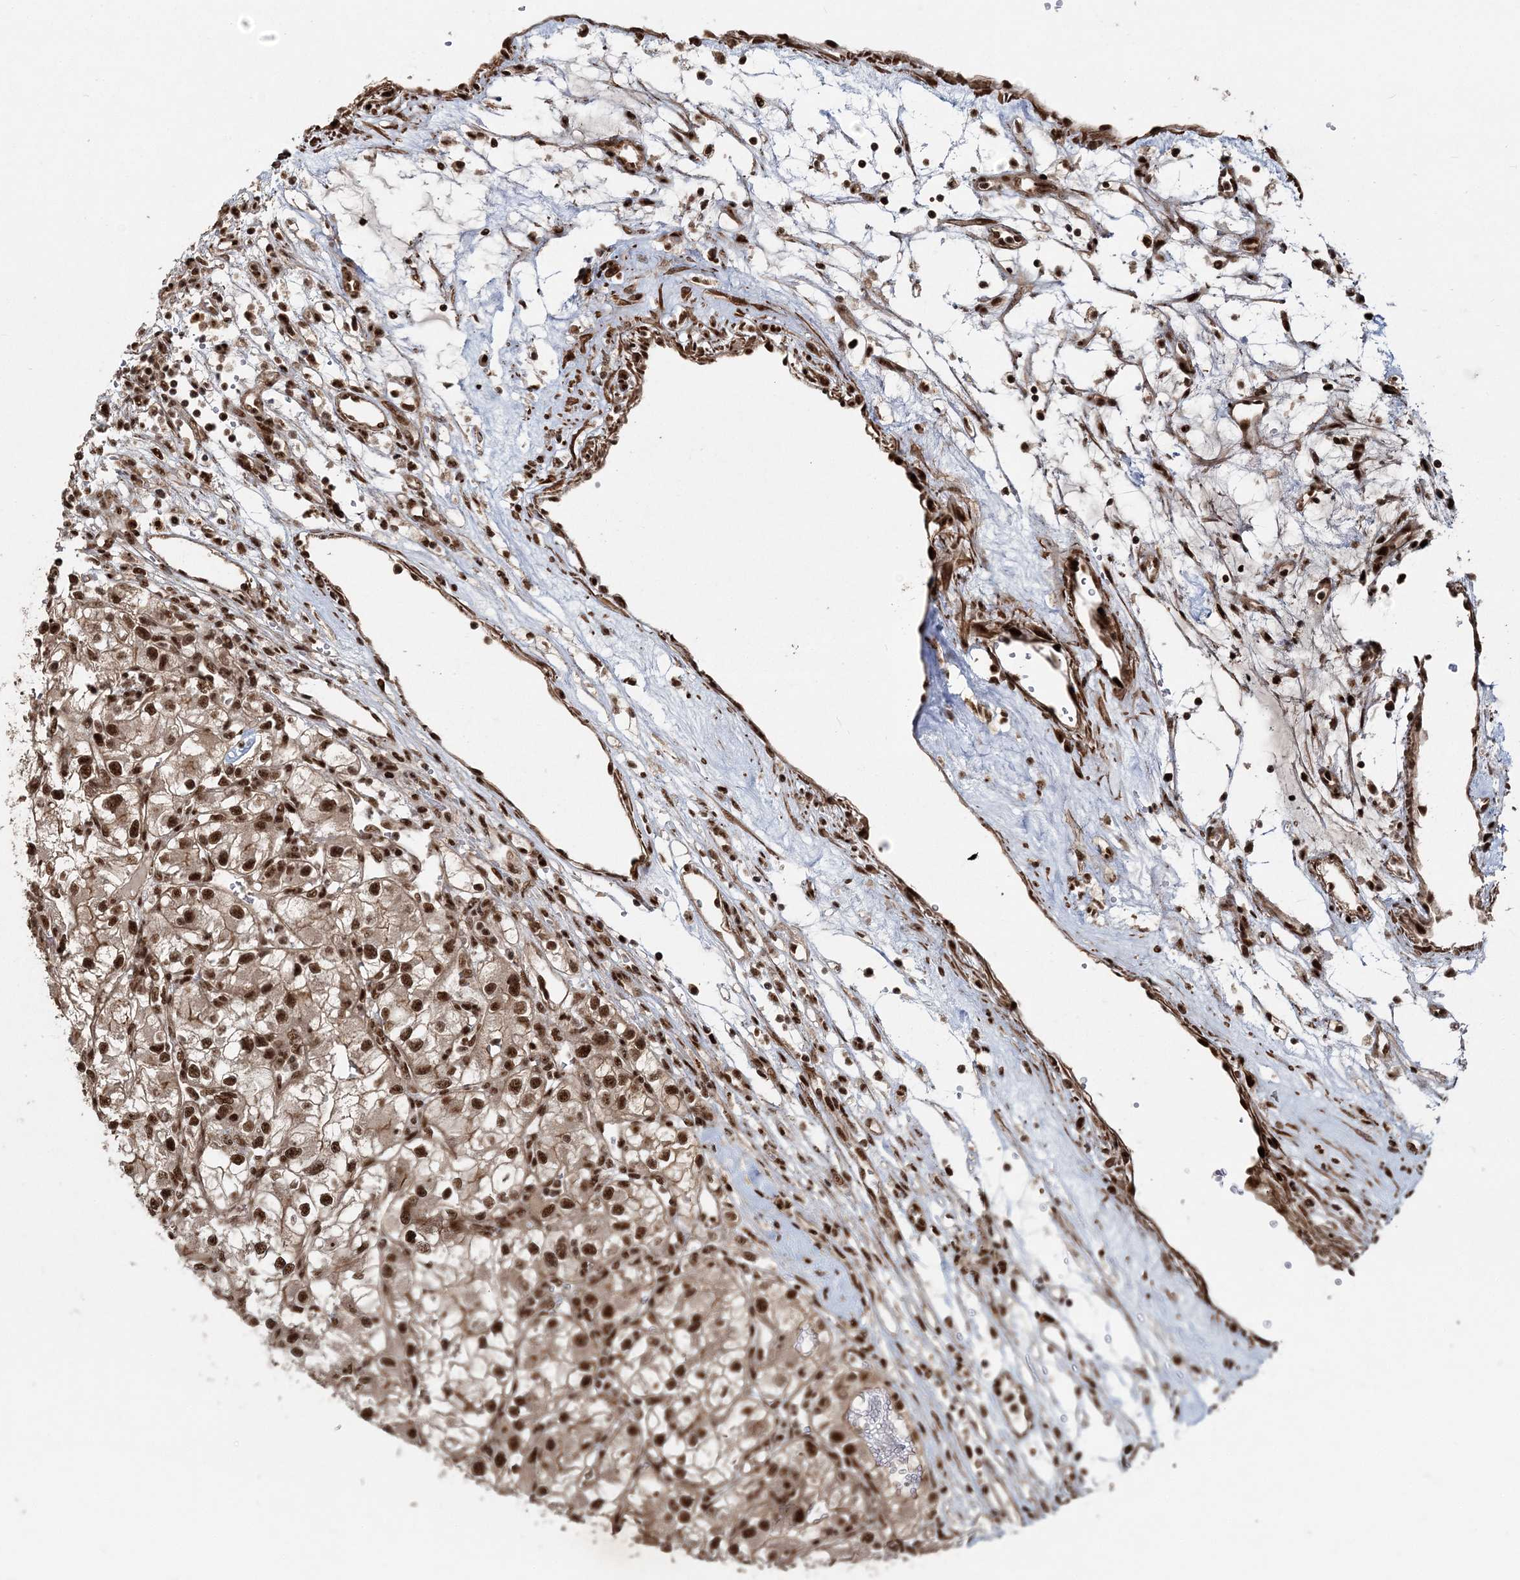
{"staining": {"intensity": "strong", "quantity": ">75%", "location": "nuclear"}, "tissue": "renal cancer", "cell_type": "Tumor cells", "image_type": "cancer", "snomed": [{"axis": "morphology", "description": "Adenocarcinoma, NOS"}, {"axis": "topography", "description": "Kidney"}], "caption": "Immunohistochemical staining of human renal cancer (adenocarcinoma) demonstrates strong nuclear protein positivity in about >75% of tumor cells. Immunohistochemistry (ihc) stains the protein of interest in brown and the nuclei are stained blue.", "gene": "EXOSC8", "patient": {"sex": "female", "age": 57}}